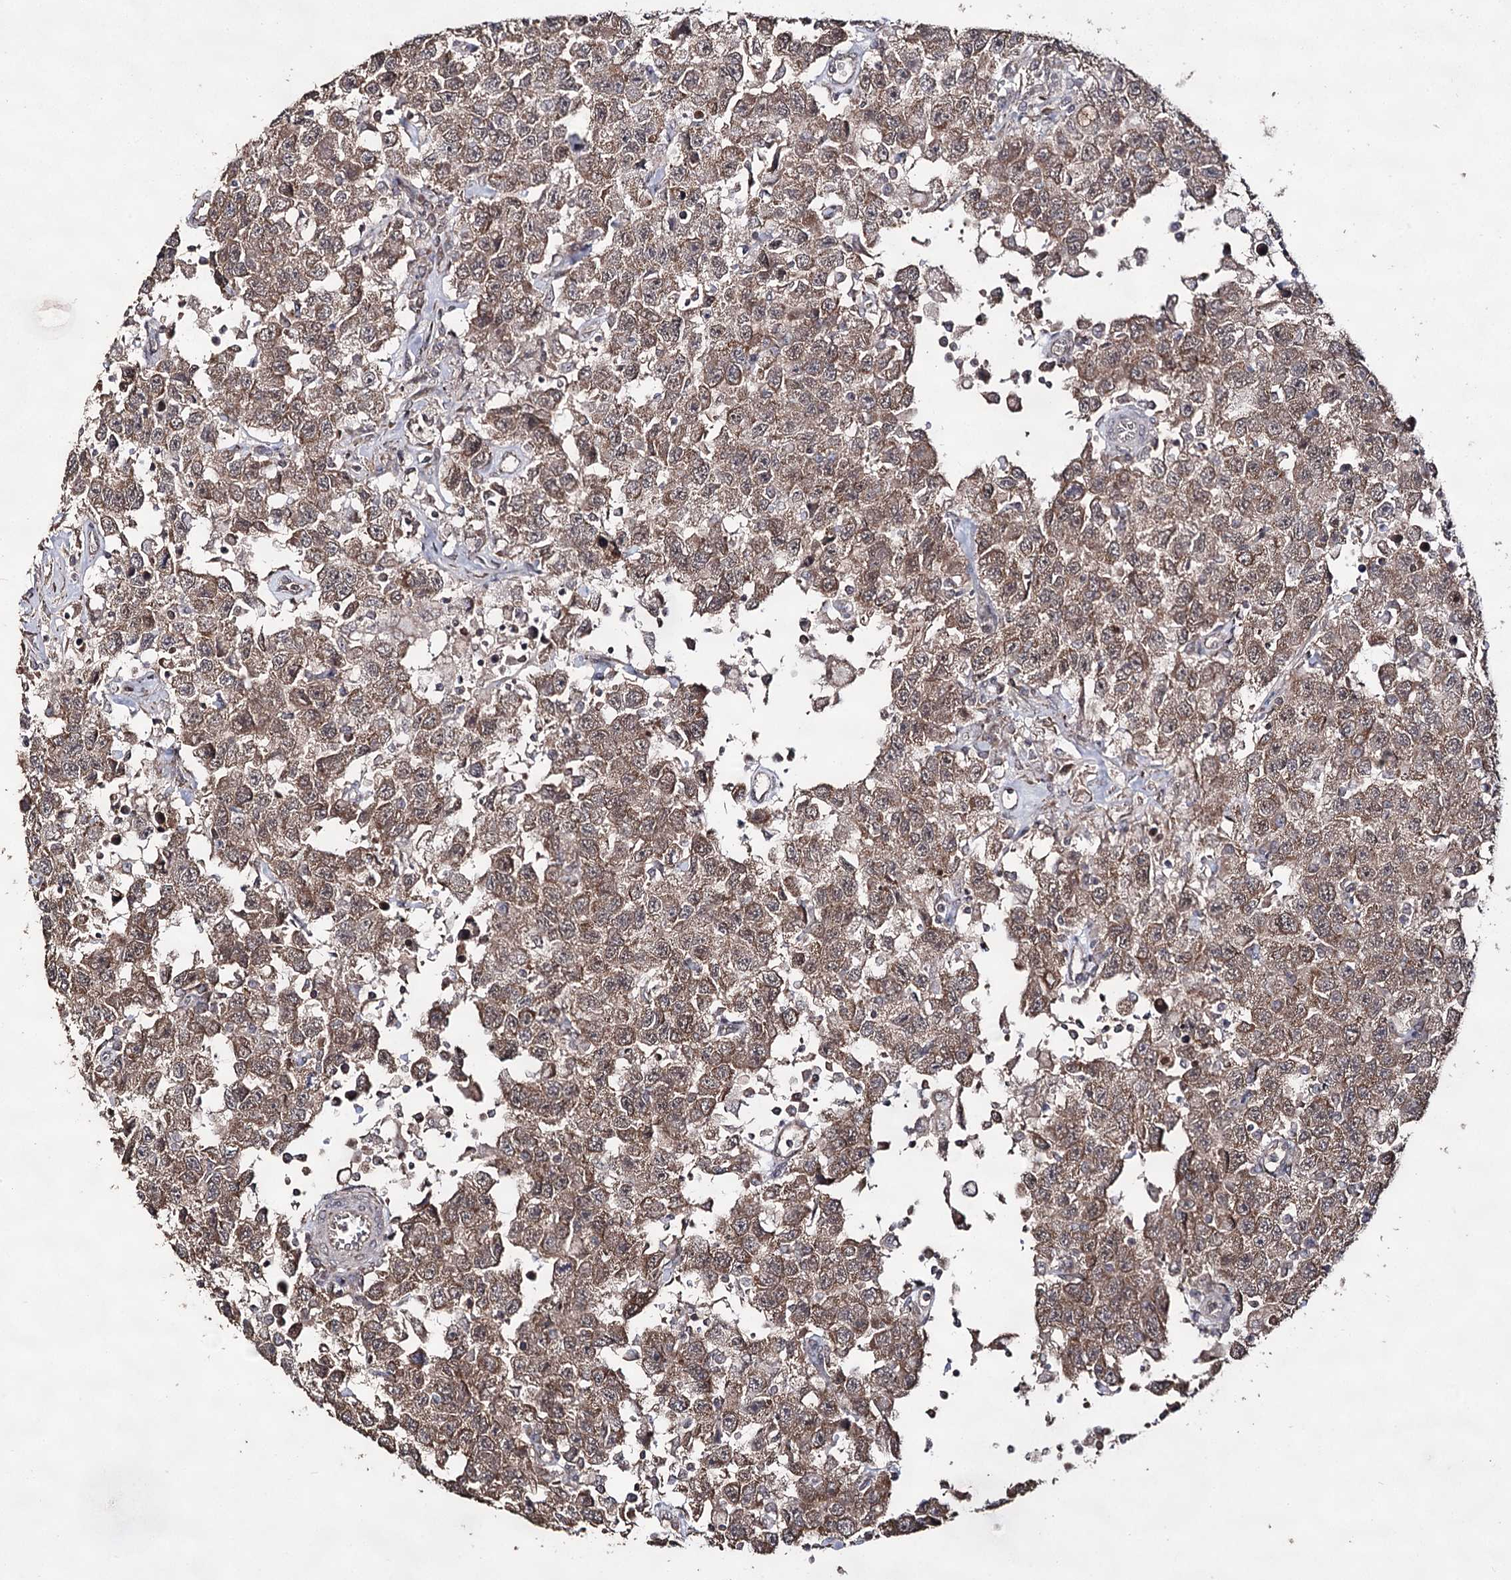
{"staining": {"intensity": "moderate", "quantity": ">75%", "location": "cytoplasmic/membranous,nuclear"}, "tissue": "testis cancer", "cell_type": "Tumor cells", "image_type": "cancer", "snomed": [{"axis": "morphology", "description": "Seminoma, NOS"}, {"axis": "topography", "description": "Testis"}], "caption": "Moderate cytoplasmic/membranous and nuclear protein expression is appreciated in about >75% of tumor cells in testis cancer (seminoma).", "gene": "ACTR6", "patient": {"sex": "male", "age": 41}}